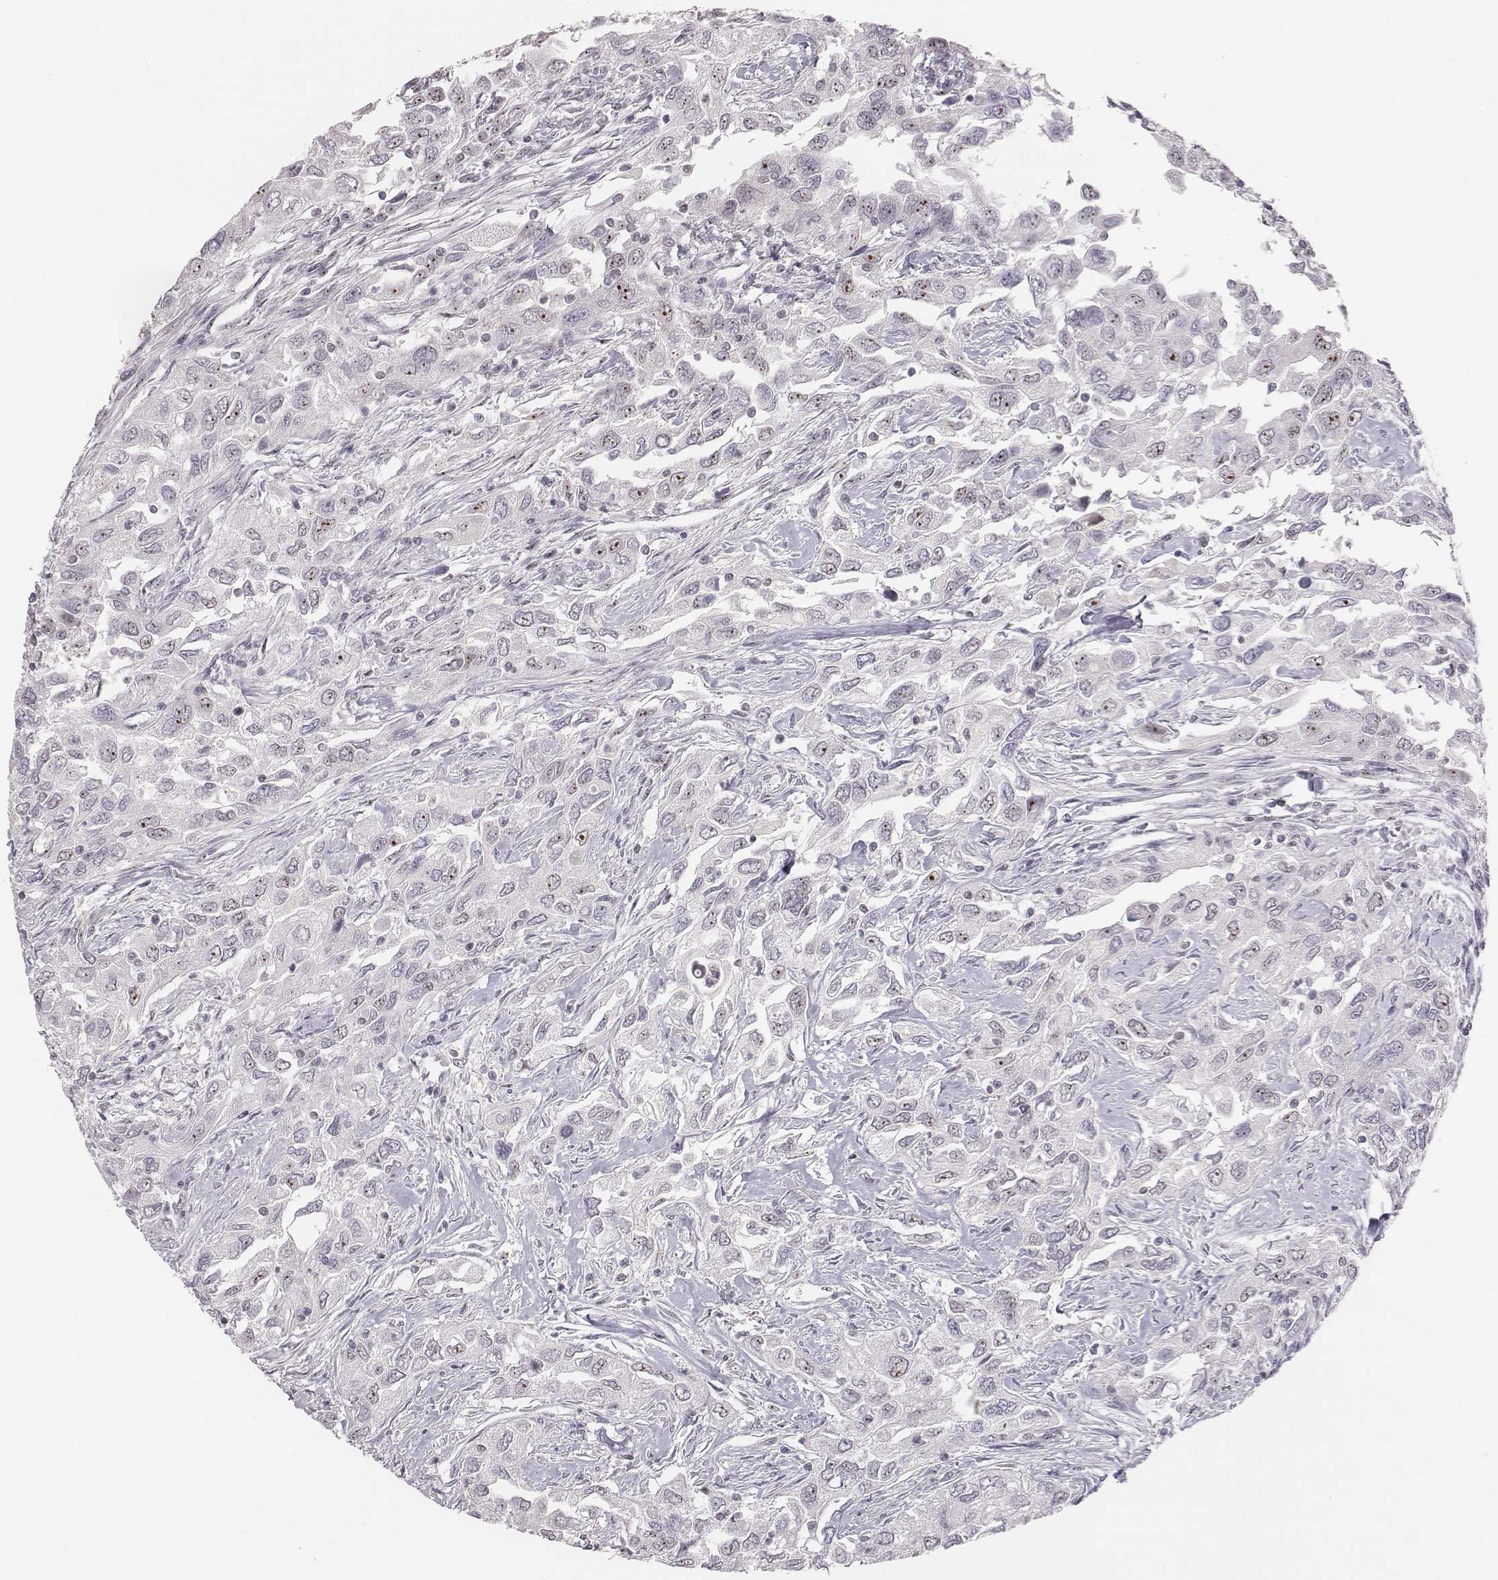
{"staining": {"intensity": "strong", "quantity": "25%-75%", "location": "nuclear"}, "tissue": "urothelial cancer", "cell_type": "Tumor cells", "image_type": "cancer", "snomed": [{"axis": "morphology", "description": "Urothelial carcinoma, High grade"}, {"axis": "topography", "description": "Urinary bladder"}], "caption": "The histopathology image reveals a brown stain indicating the presence of a protein in the nuclear of tumor cells in high-grade urothelial carcinoma.", "gene": "NIFK", "patient": {"sex": "male", "age": 76}}